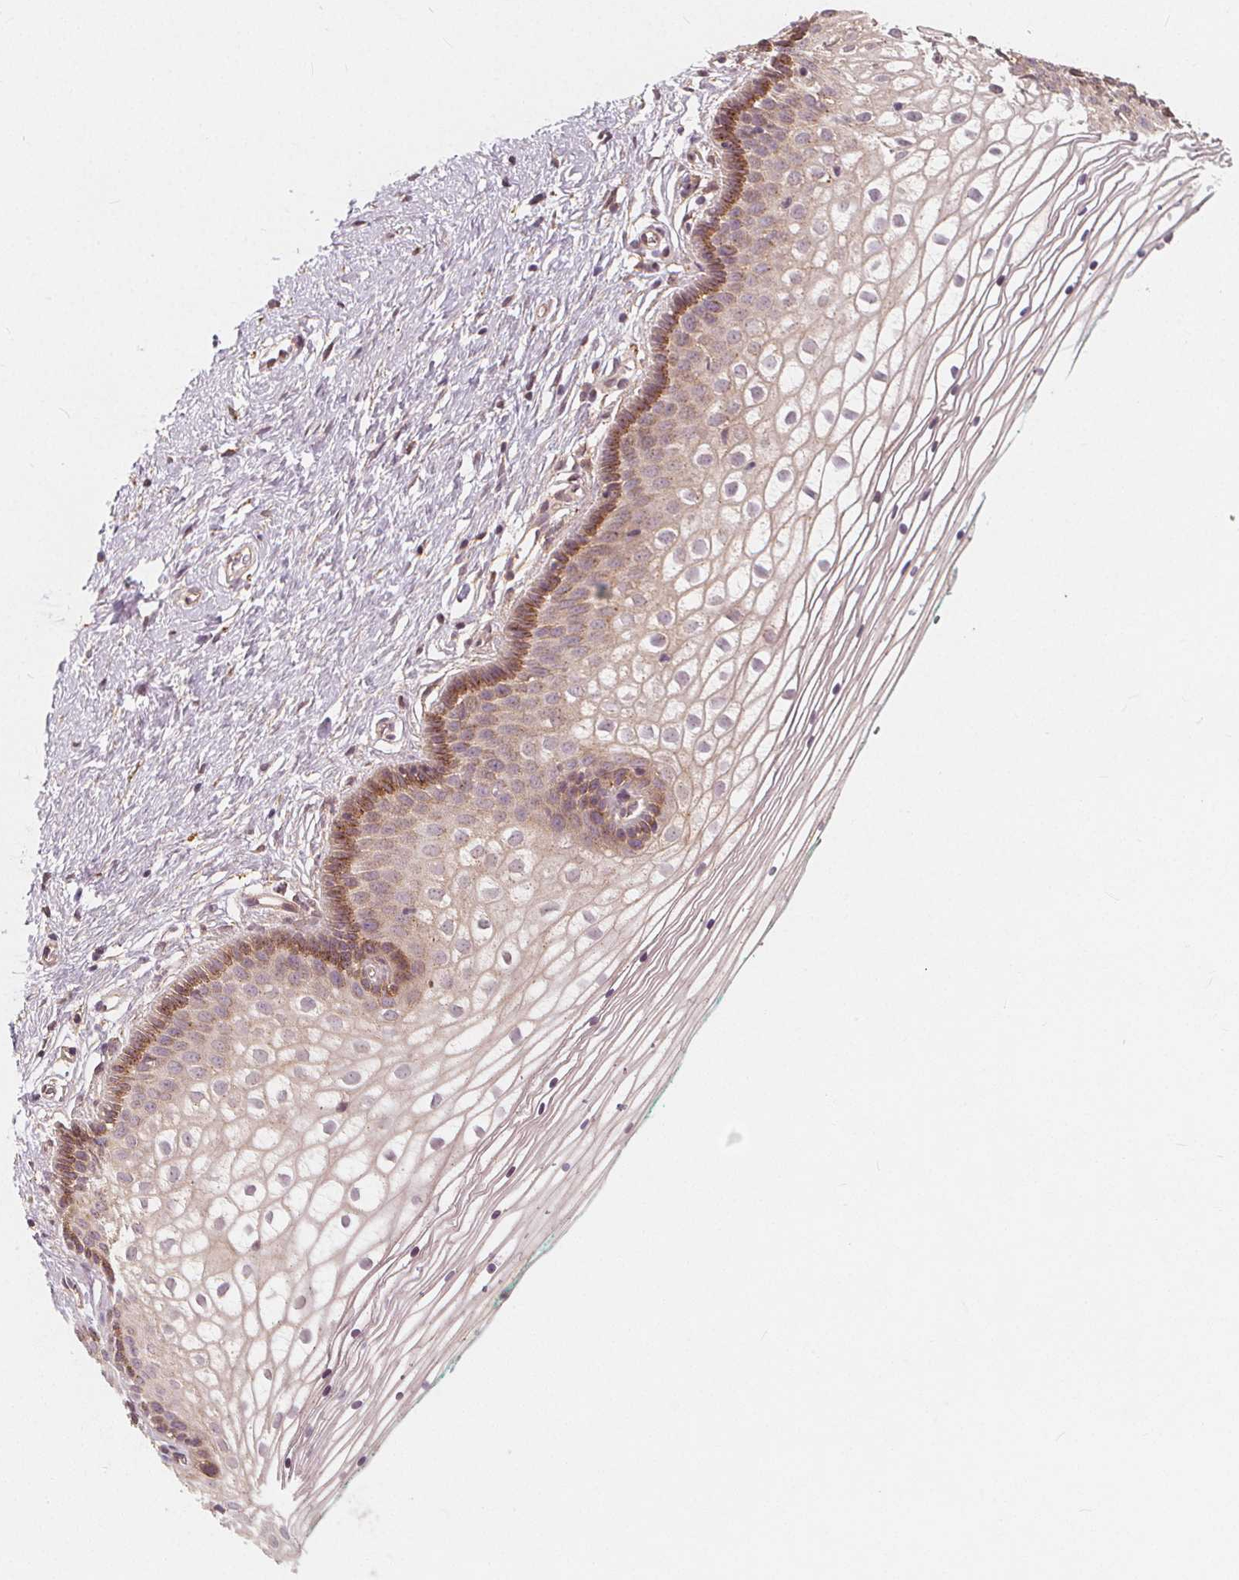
{"staining": {"intensity": "moderate", "quantity": "<25%", "location": "cytoplasmic/membranous"}, "tissue": "vagina", "cell_type": "Squamous epithelial cells", "image_type": "normal", "snomed": [{"axis": "morphology", "description": "Normal tissue, NOS"}, {"axis": "topography", "description": "Vagina"}], "caption": "IHC of benign vagina demonstrates low levels of moderate cytoplasmic/membranous expression in approximately <25% of squamous epithelial cells. The staining was performed using DAB, with brown indicating positive protein expression. Nuclei are stained blue with hematoxylin.", "gene": "SNX12", "patient": {"sex": "female", "age": 36}}